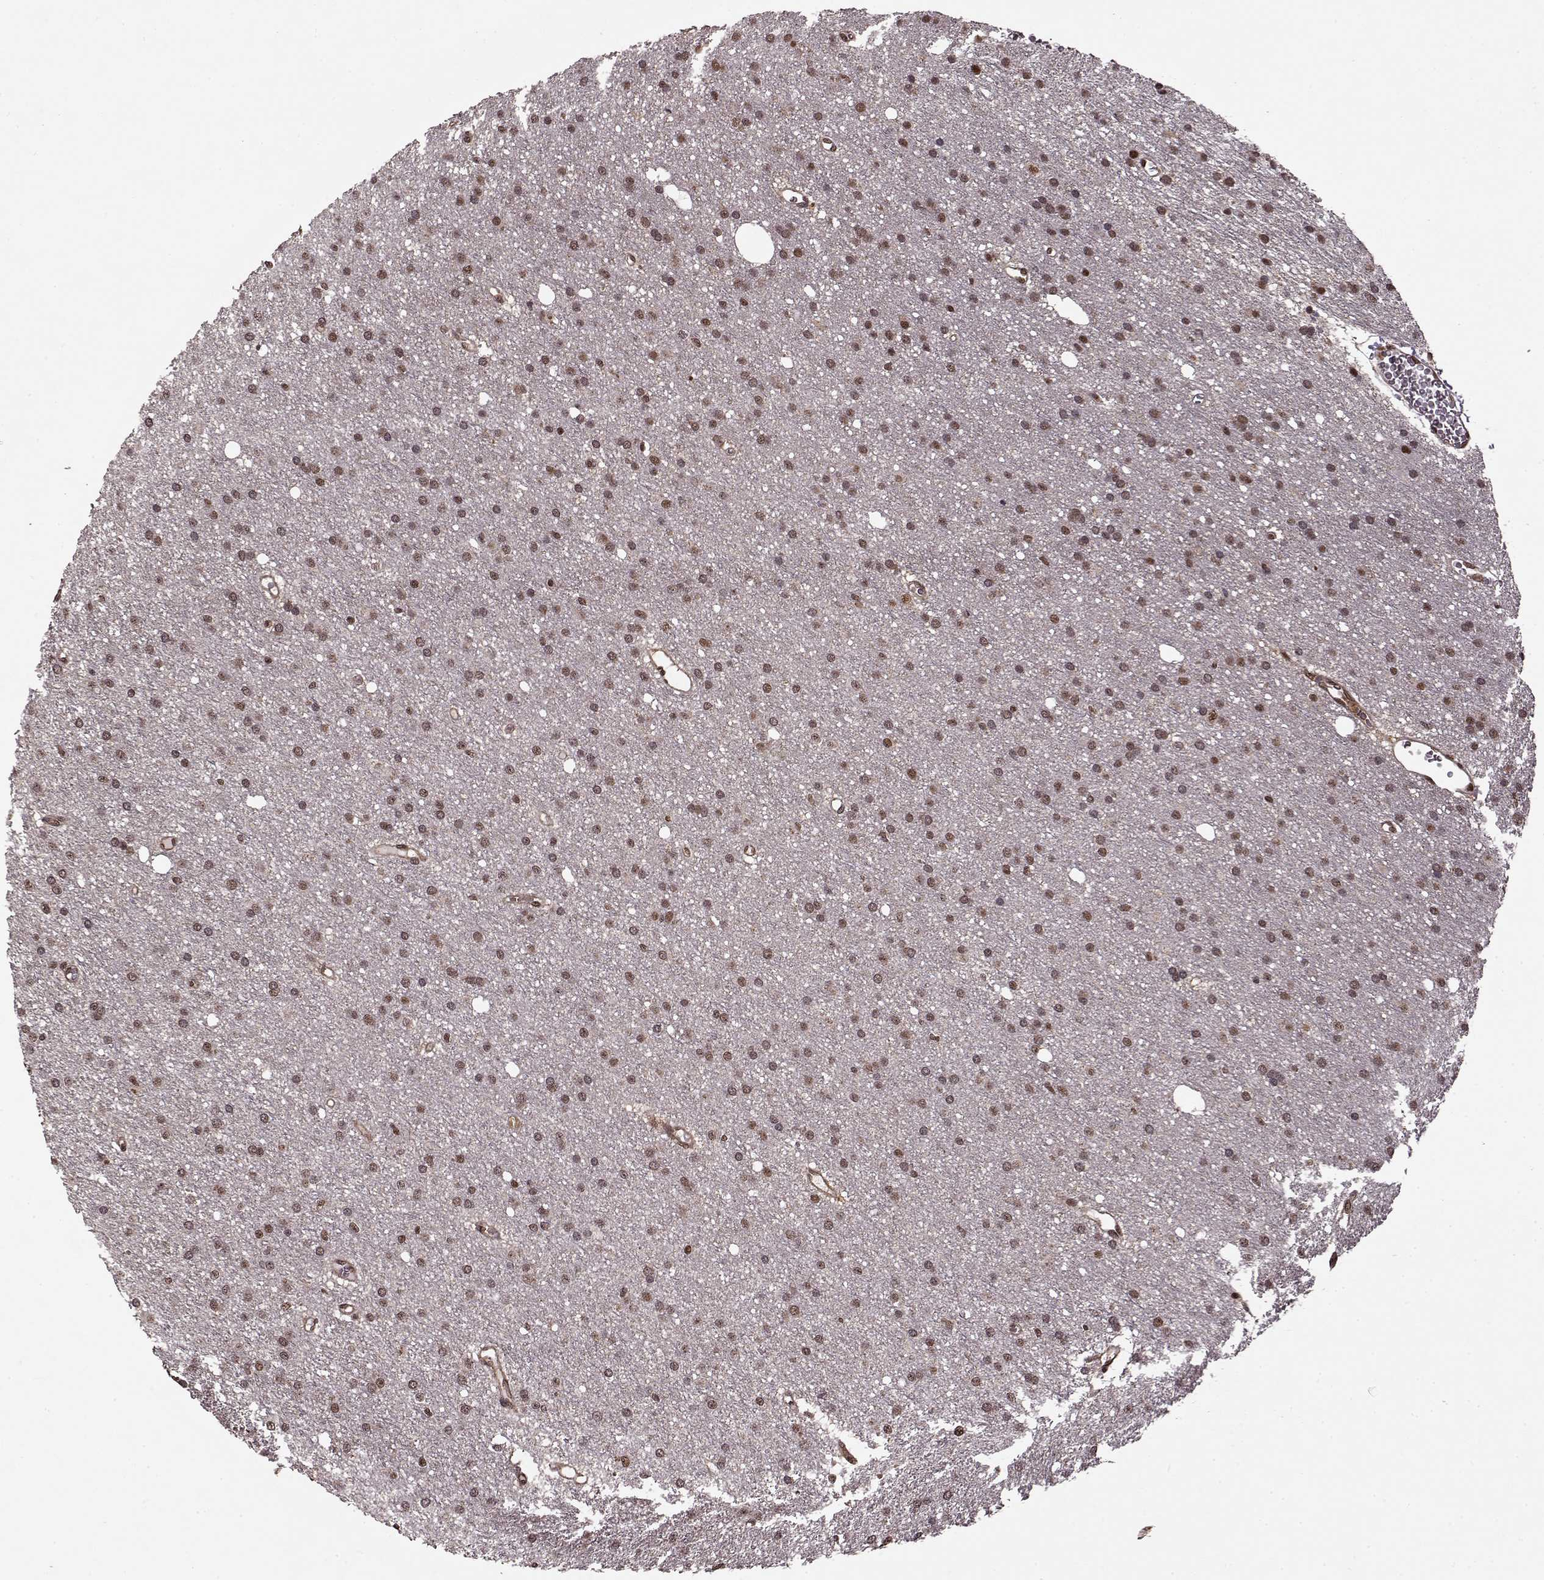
{"staining": {"intensity": "moderate", "quantity": "<25%", "location": "nuclear"}, "tissue": "glioma", "cell_type": "Tumor cells", "image_type": "cancer", "snomed": [{"axis": "morphology", "description": "Glioma, malignant, Low grade"}, {"axis": "topography", "description": "Brain"}], "caption": "Glioma stained with immunohistochemistry reveals moderate nuclear staining in approximately <25% of tumor cells.", "gene": "PSMA7", "patient": {"sex": "male", "age": 27}}